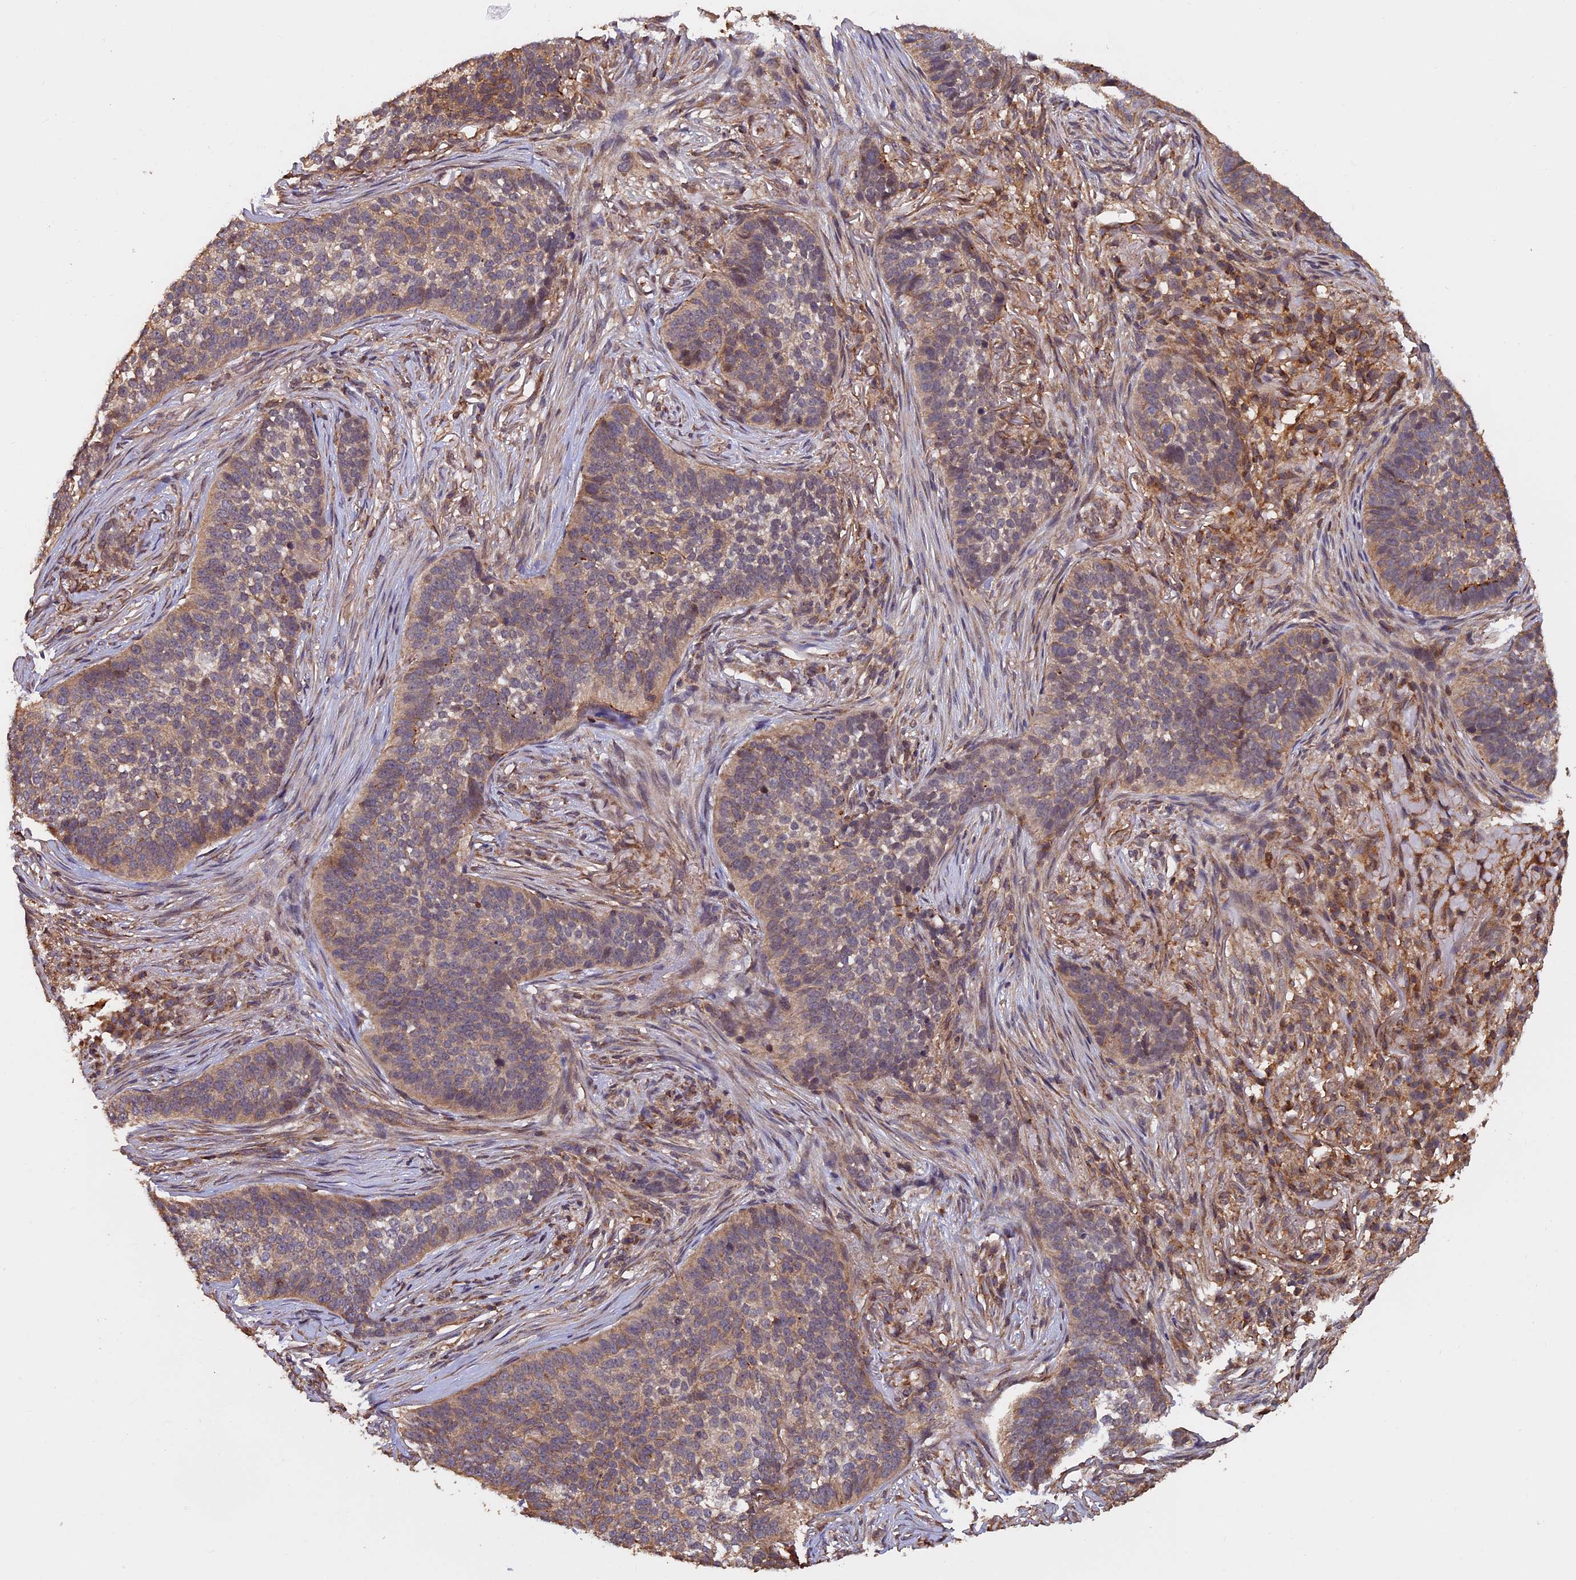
{"staining": {"intensity": "weak", "quantity": ">75%", "location": "cytoplasmic/membranous"}, "tissue": "skin cancer", "cell_type": "Tumor cells", "image_type": "cancer", "snomed": [{"axis": "morphology", "description": "Basal cell carcinoma"}, {"axis": "topography", "description": "Skin"}], "caption": "High-magnification brightfield microscopy of basal cell carcinoma (skin) stained with DAB (3,3'-diaminobenzidine) (brown) and counterstained with hematoxylin (blue). tumor cells exhibit weak cytoplasmic/membranous expression is seen in about>75% of cells.", "gene": "PKD2L2", "patient": {"sex": "male", "age": 85}}